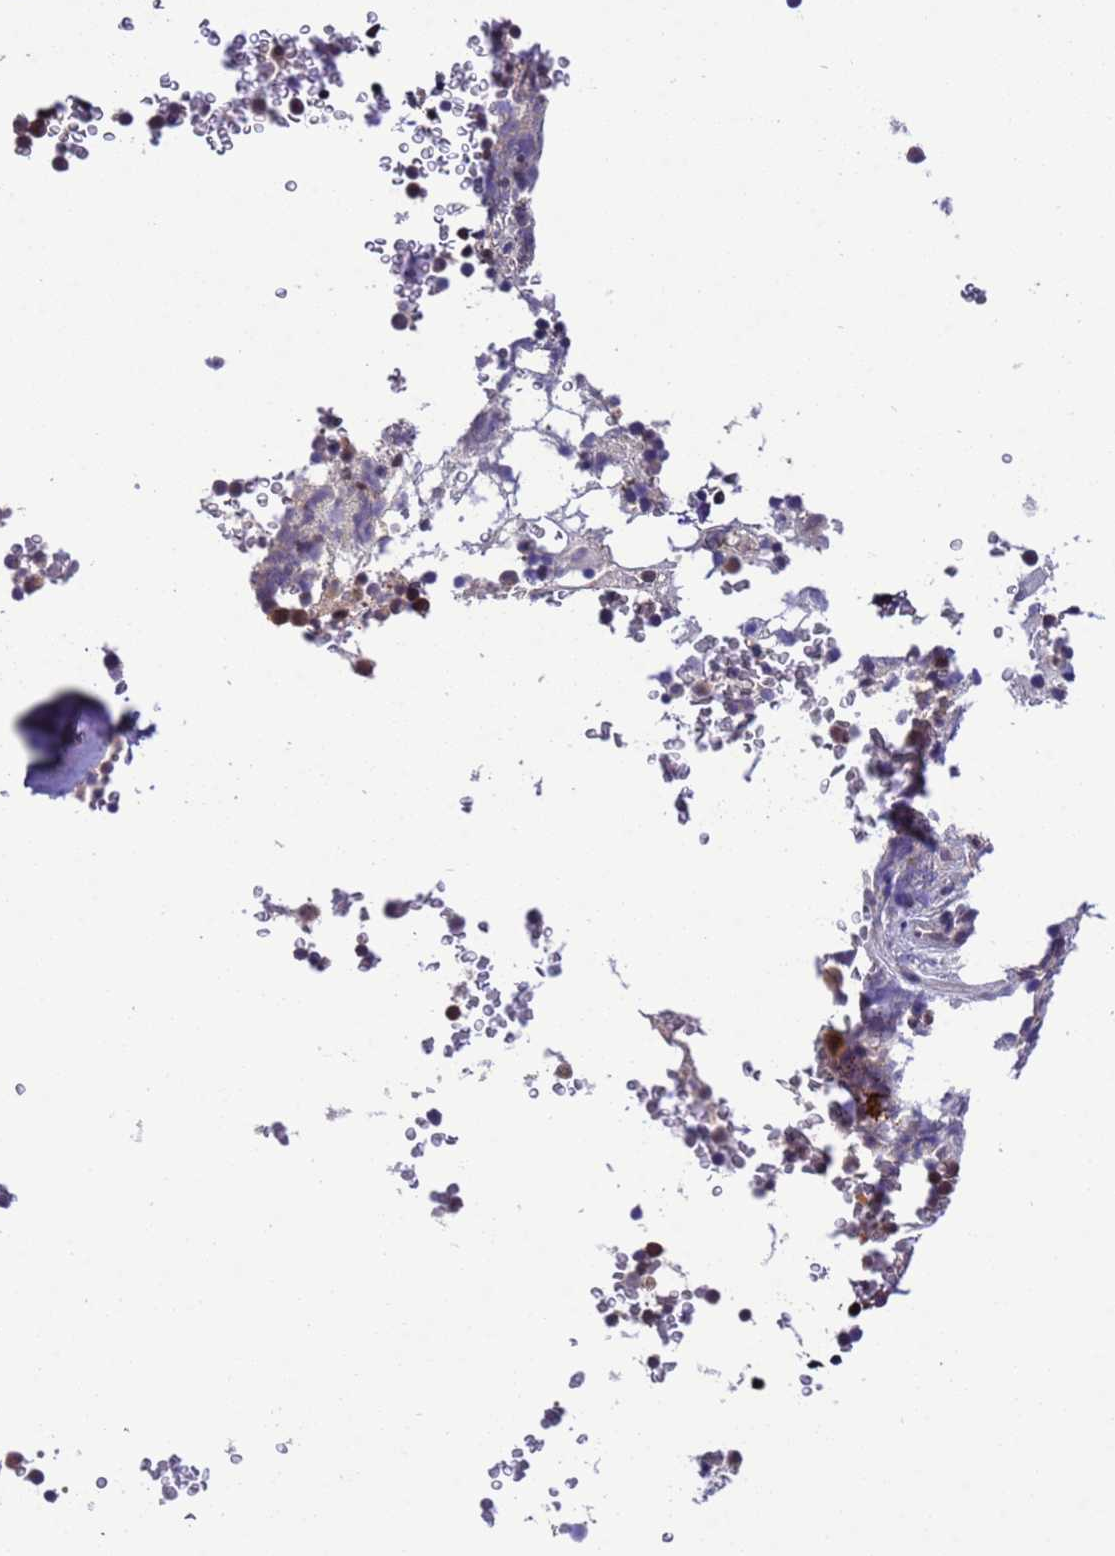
{"staining": {"intensity": "moderate", "quantity": "<25%", "location": "cytoplasmic/membranous"}, "tissue": "bone marrow", "cell_type": "Hematopoietic cells", "image_type": "normal", "snomed": [{"axis": "morphology", "description": "Normal tissue, NOS"}, {"axis": "topography", "description": "Bone marrow"}], "caption": "Immunohistochemistry photomicrograph of unremarkable human bone marrow stained for a protein (brown), which demonstrates low levels of moderate cytoplasmic/membranous staining in about <25% of hematopoietic cells.", "gene": "ZFP69B", "patient": {"sex": "male", "age": 58}}